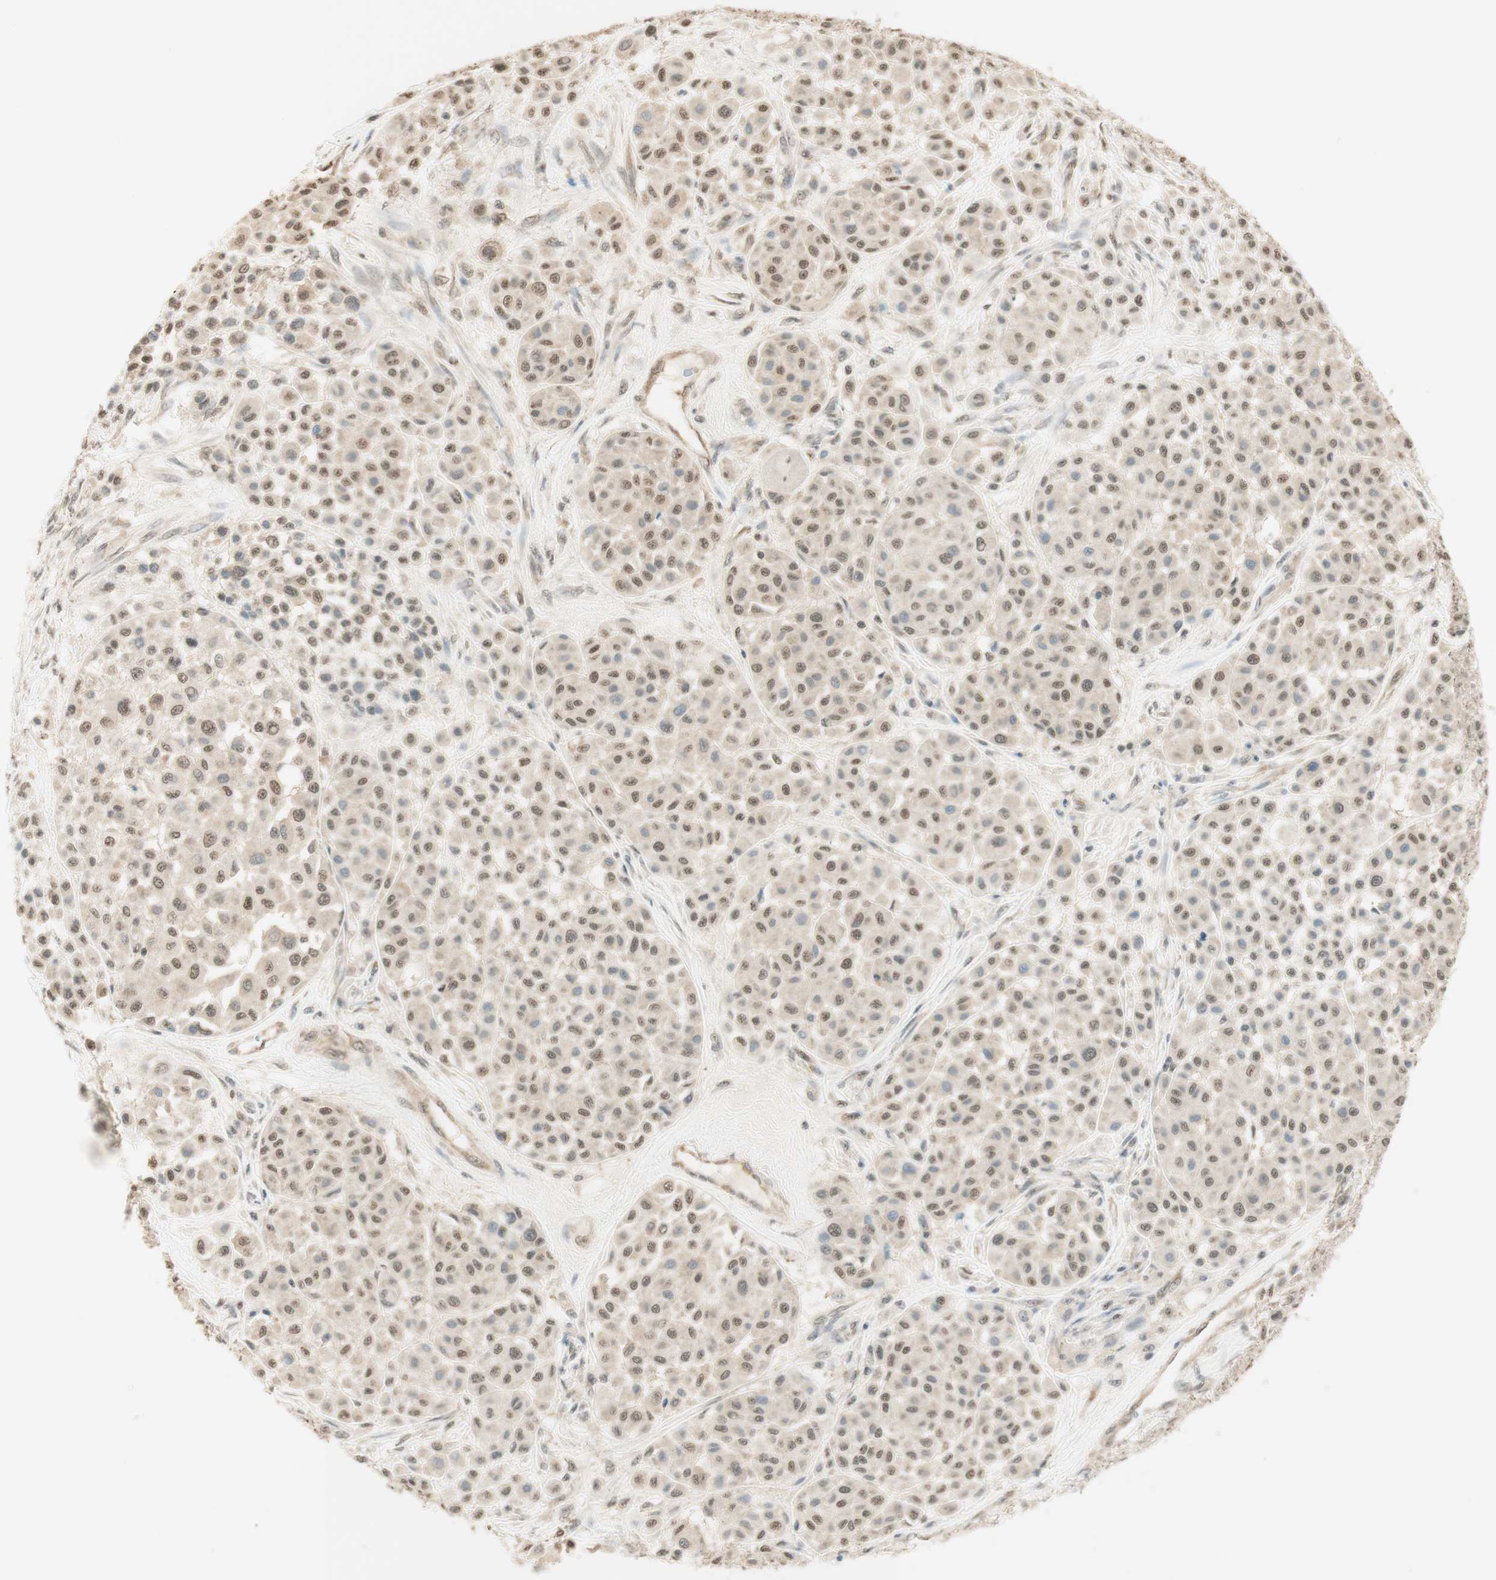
{"staining": {"intensity": "weak", "quantity": ">75%", "location": "cytoplasmic/membranous,nuclear"}, "tissue": "melanoma", "cell_type": "Tumor cells", "image_type": "cancer", "snomed": [{"axis": "morphology", "description": "Malignant melanoma, Metastatic site"}, {"axis": "topography", "description": "Soft tissue"}], "caption": "Tumor cells reveal weak cytoplasmic/membranous and nuclear expression in approximately >75% of cells in malignant melanoma (metastatic site).", "gene": "SPINT2", "patient": {"sex": "male", "age": 41}}